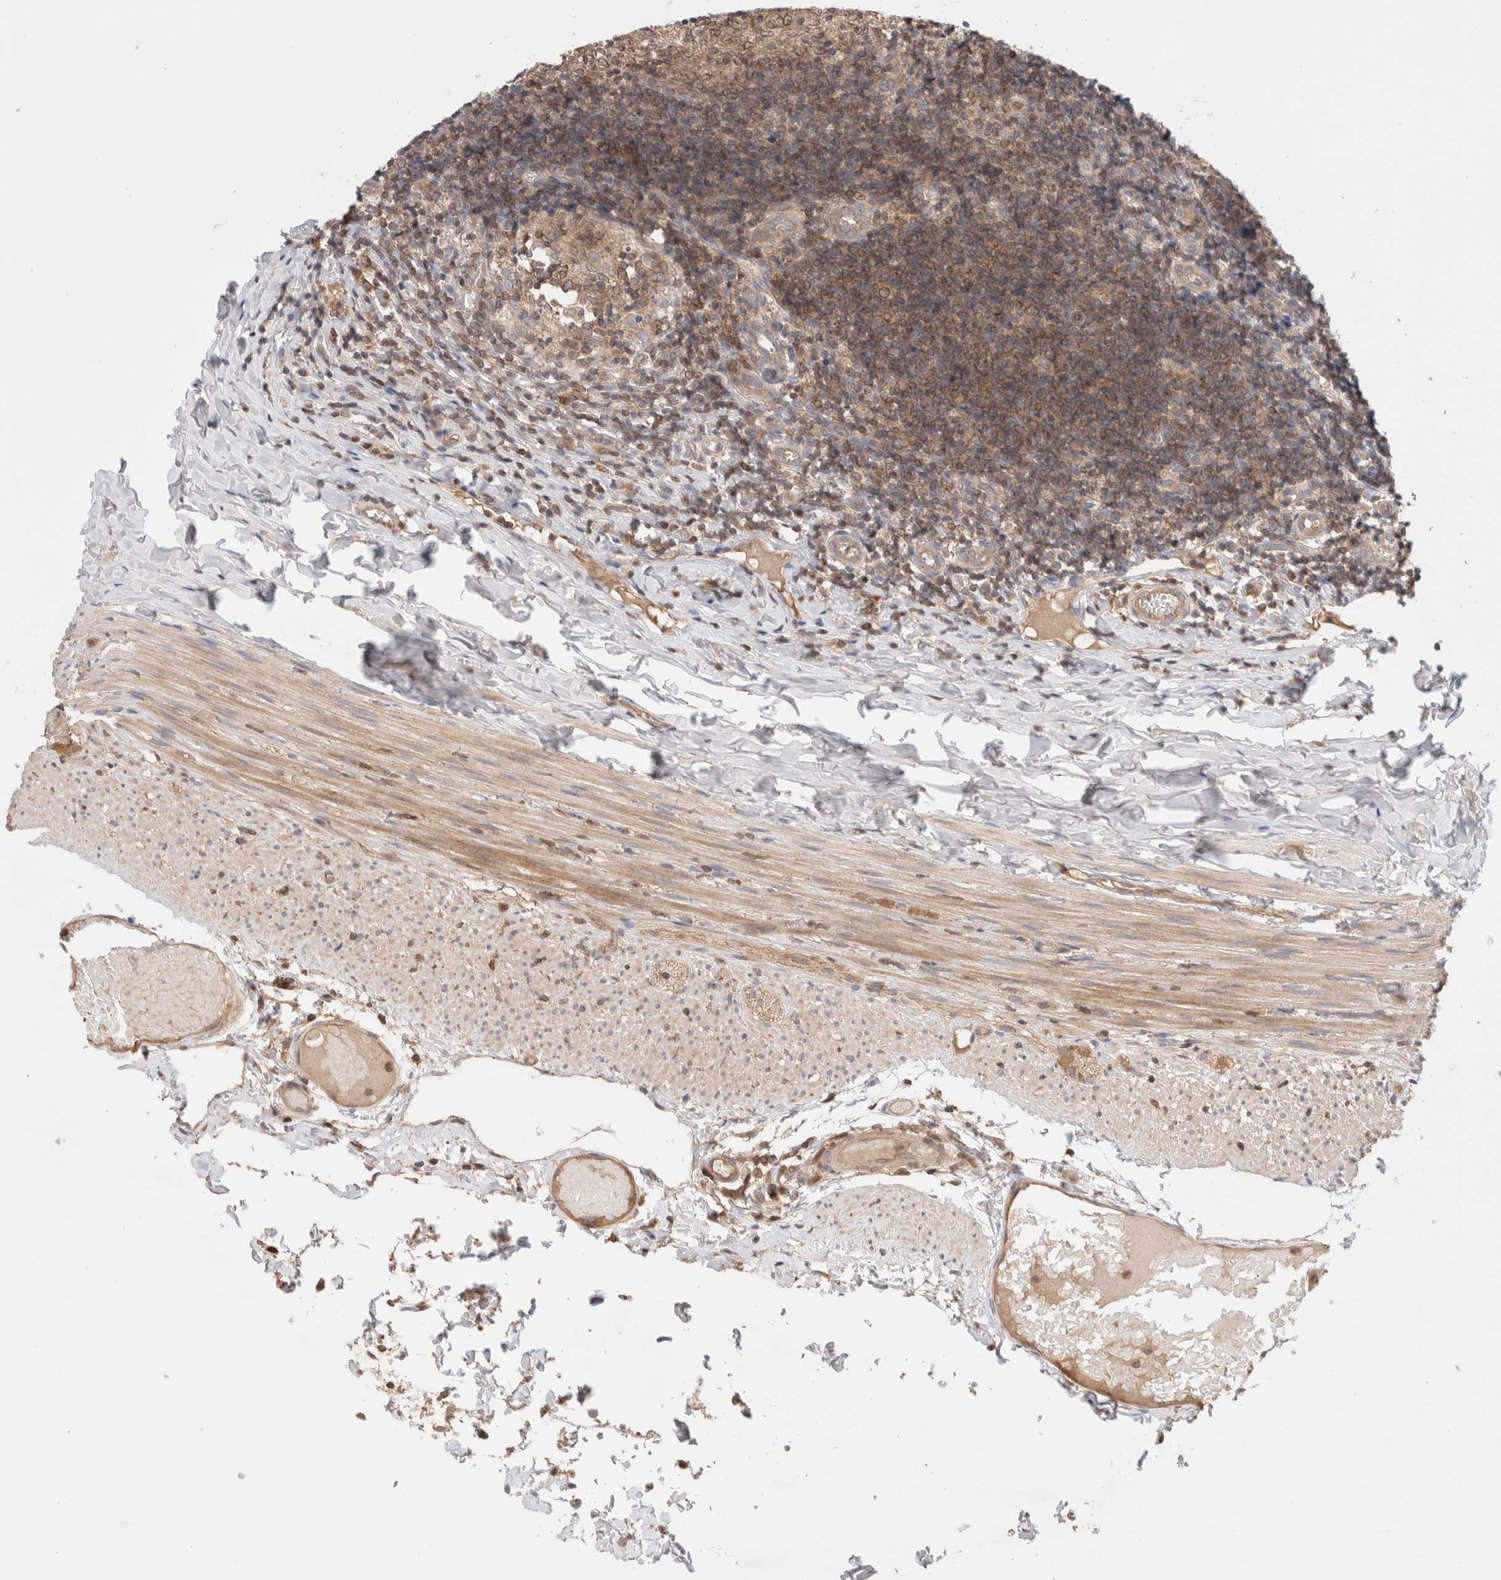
{"staining": {"intensity": "moderate", "quantity": ">75%", "location": "cytoplasmic/membranous"}, "tissue": "appendix", "cell_type": "Glandular cells", "image_type": "normal", "snomed": [{"axis": "morphology", "description": "Normal tissue, NOS"}, {"axis": "topography", "description": "Appendix"}], "caption": "Protein staining displays moderate cytoplasmic/membranous staining in about >75% of glandular cells in benign appendix. (IHC, brightfield microscopy, high magnification).", "gene": "SIKE1", "patient": {"sex": "male", "age": 8}}